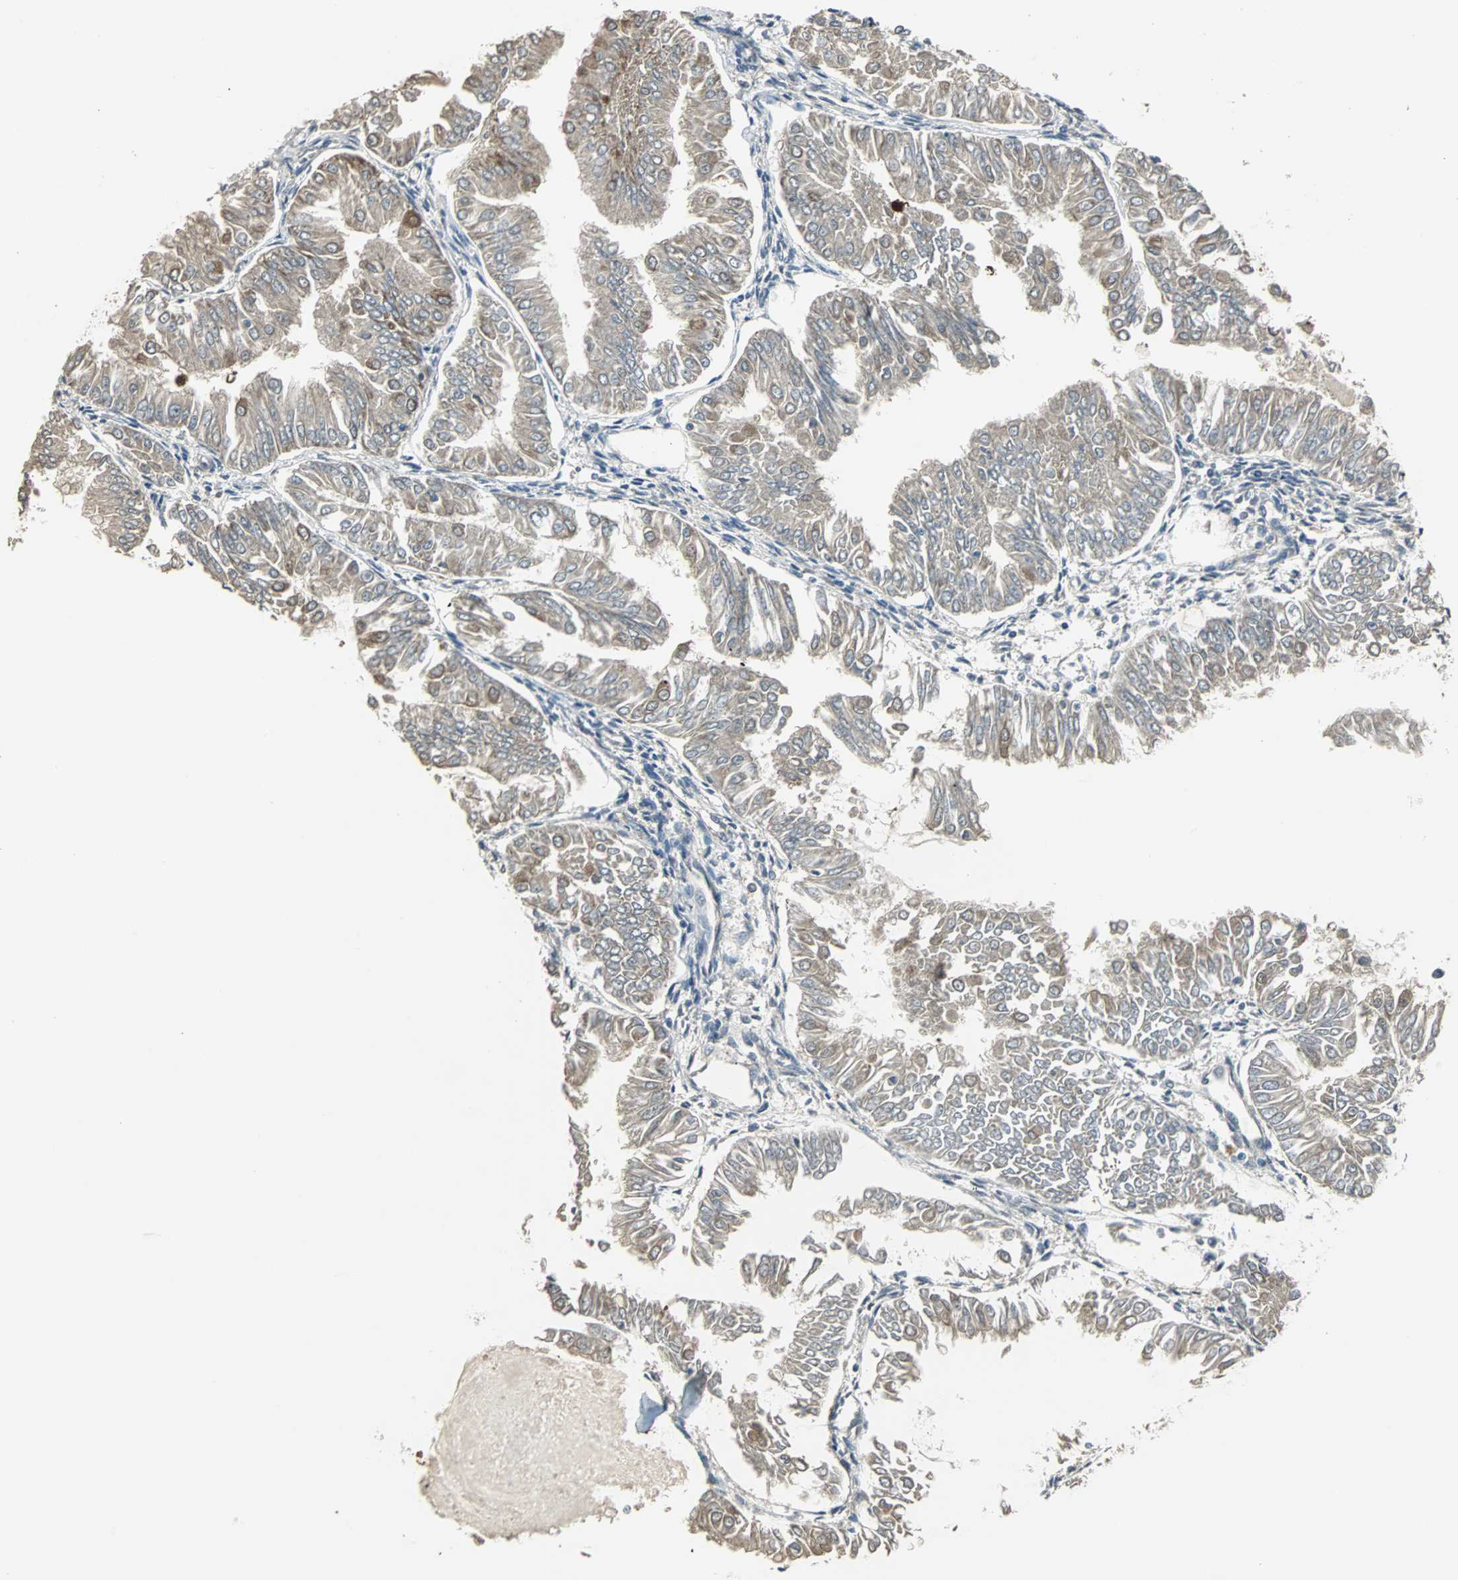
{"staining": {"intensity": "weak", "quantity": "25%-75%", "location": "cytoplasmic/membranous"}, "tissue": "endometrial cancer", "cell_type": "Tumor cells", "image_type": "cancer", "snomed": [{"axis": "morphology", "description": "Adenocarcinoma, NOS"}, {"axis": "topography", "description": "Endometrium"}], "caption": "Protein expression analysis of endometrial adenocarcinoma reveals weak cytoplasmic/membranous positivity in approximately 25%-75% of tumor cells.", "gene": "ABHD2", "patient": {"sex": "female", "age": 53}}